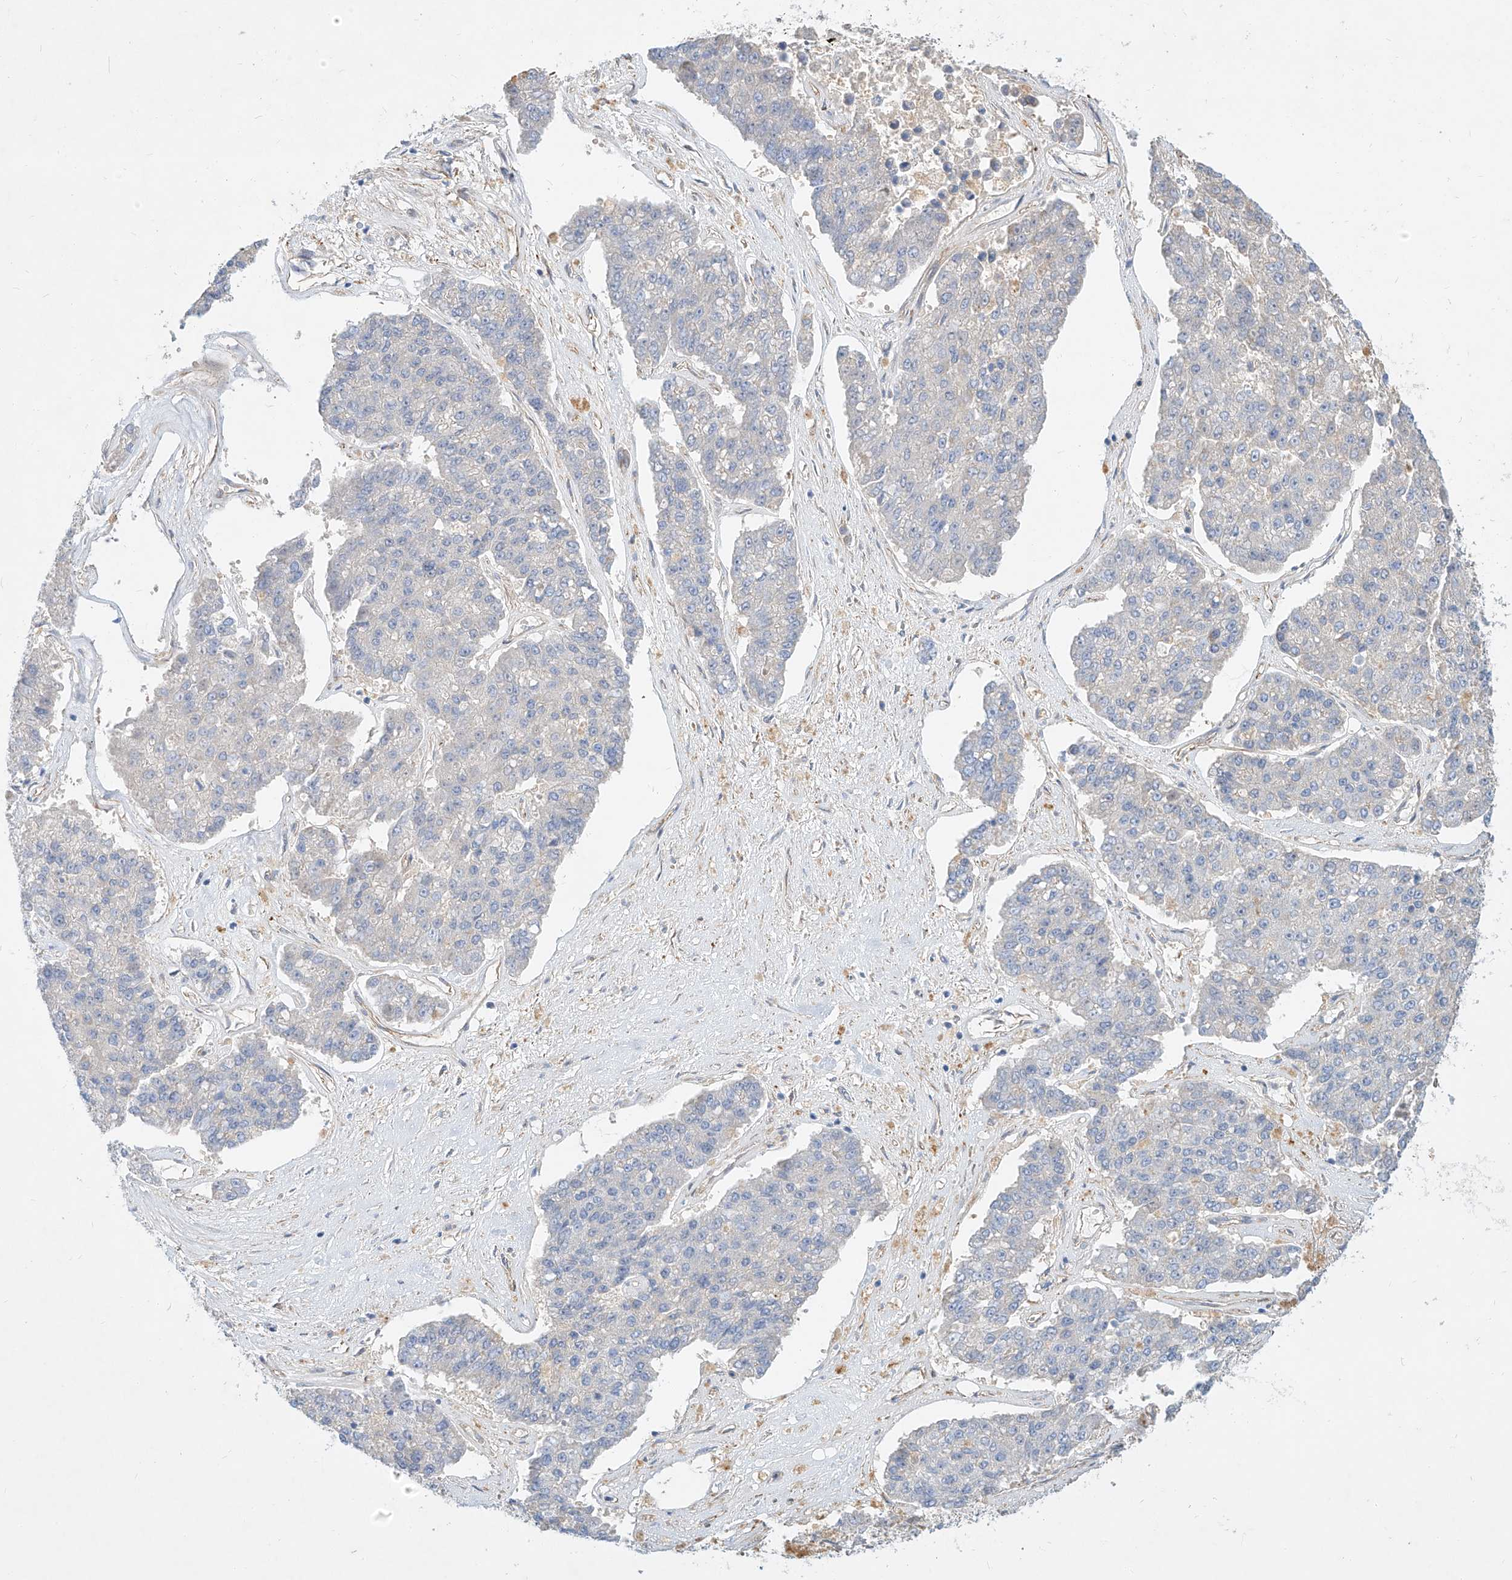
{"staining": {"intensity": "negative", "quantity": "none", "location": "none"}, "tissue": "pancreatic cancer", "cell_type": "Tumor cells", "image_type": "cancer", "snomed": [{"axis": "morphology", "description": "Adenocarcinoma, NOS"}, {"axis": "topography", "description": "Pancreas"}], "caption": "DAB (3,3'-diaminobenzidine) immunohistochemical staining of human pancreatic adenocarcinoma shows no significant staining in tumor cells. Brightfield microscopy of immunohistochemistry (IHC) stained with DAB (brown) and hematoxylin (blue), captured at high magnification.", "gene": "KCNH5", "patient": {"sex": "male", "age": 50}}